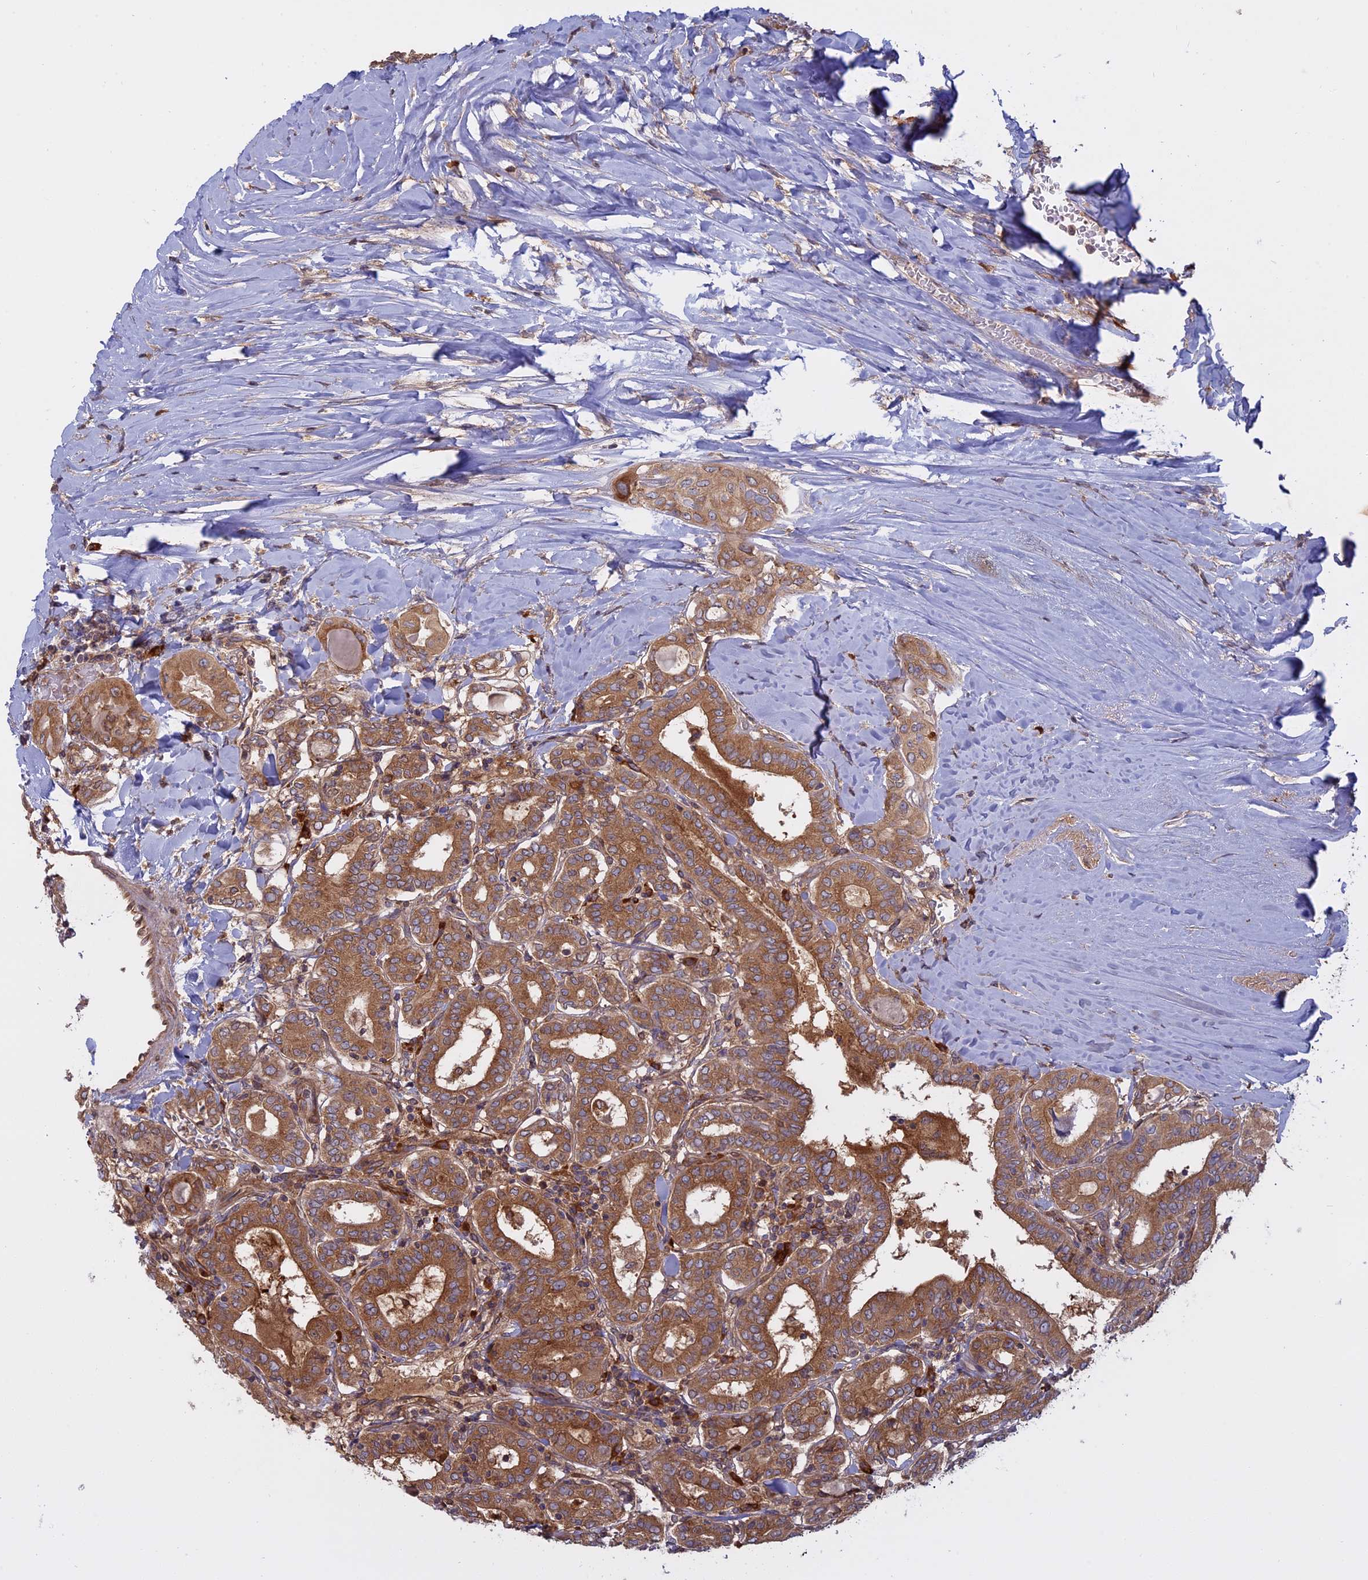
{"staining": {"intensity": "moderate", "quantity": ">75%", "location": "cytoplasmic/membranous"}, "tissue": "thyroid cancer", "cell_type": "Tumor cells", "image_type": "cancer", "snomed": [{"axis": "morphology", "description": "Papillary adenocarcinoma, NOS"}, {"axis": "topography", "description": "Thyroid gland"}], "caption": "Moderate cytoplasmic/membranous protein staining is appreciated in approximately >75% of tumor cells in thyroid papillary adenocarcinoma. (DAB = brown stain, brightfield microscopy at high magnification).", "gene": "TMEM208", "patient": {"sex": "female", "age": 72}}